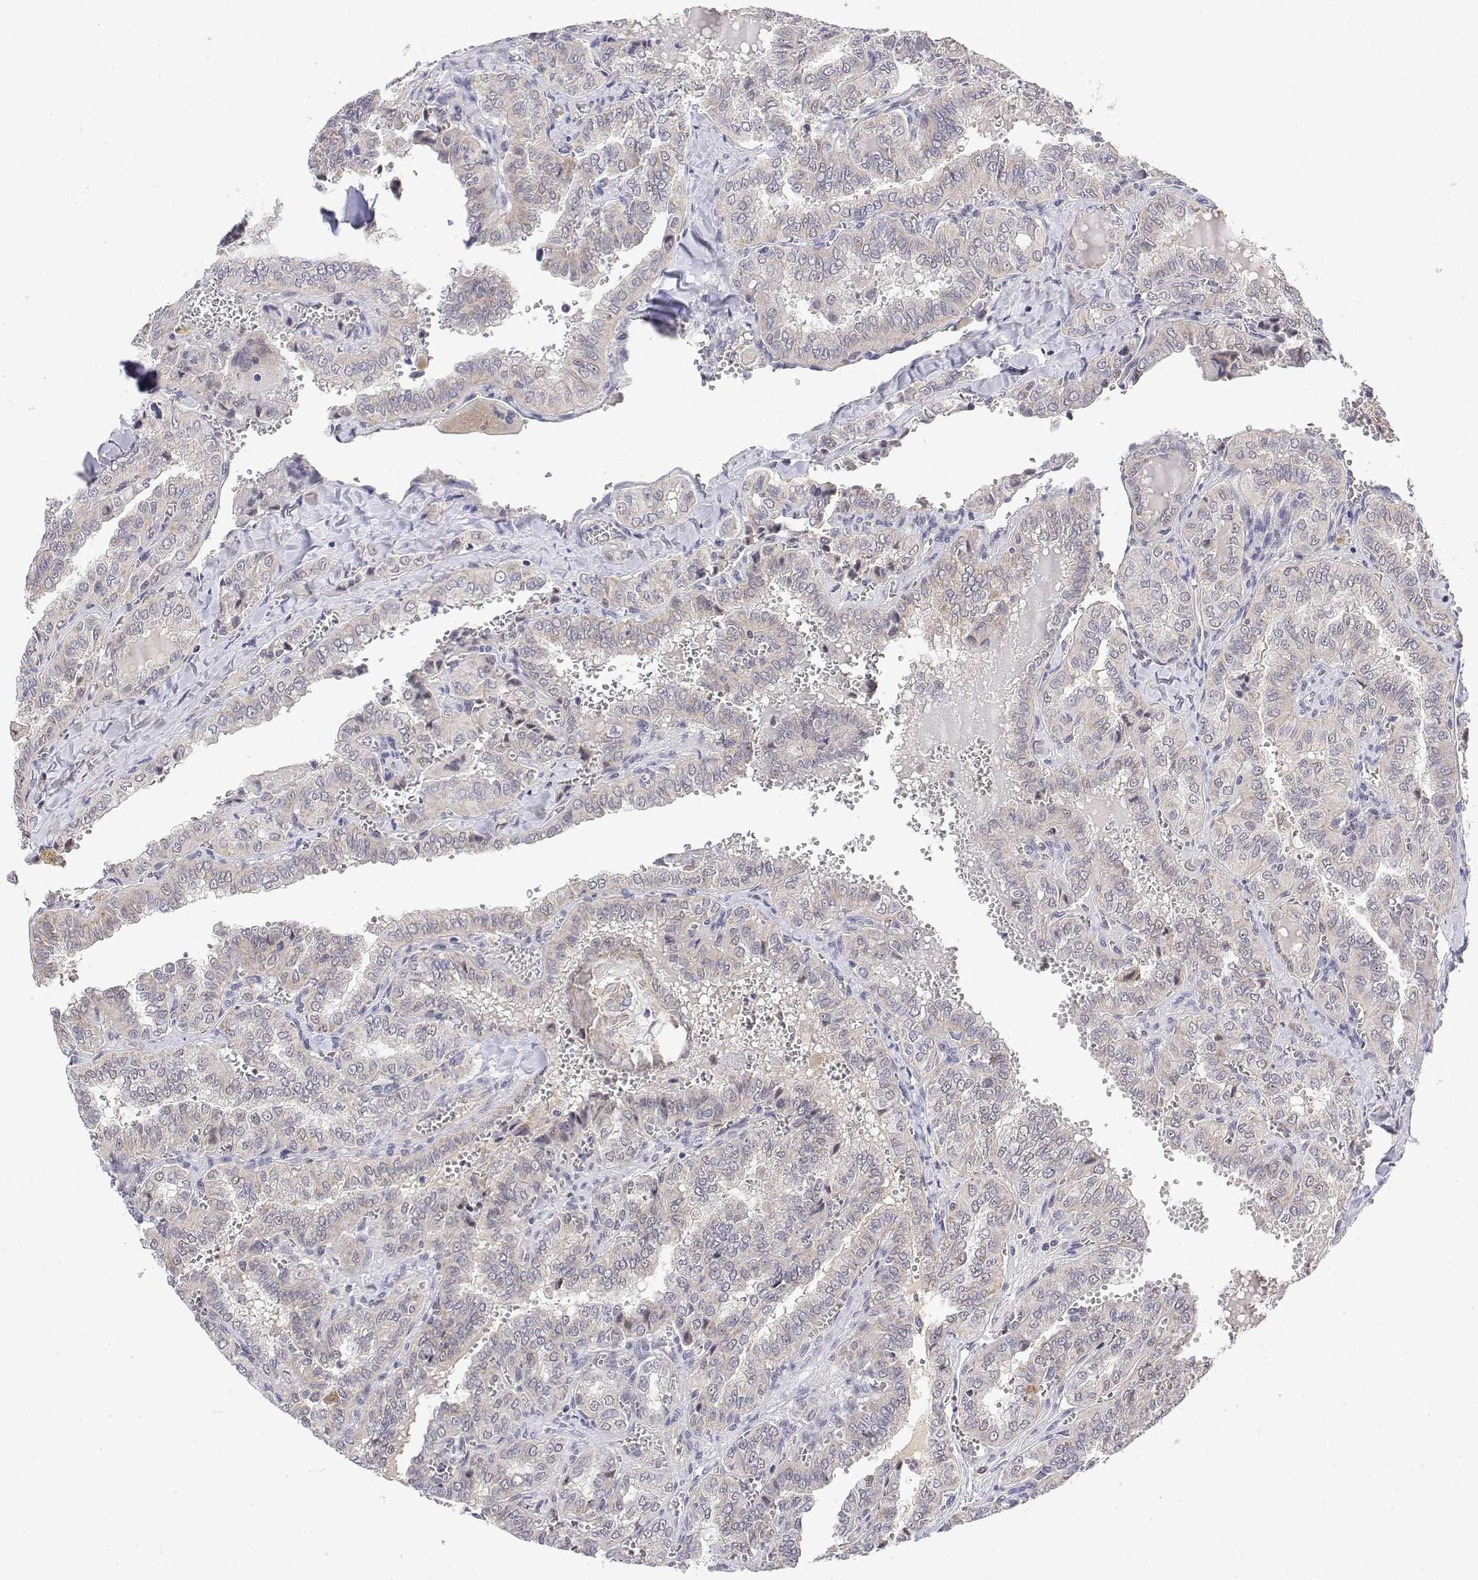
{"staining": {"intensity": "negative", "quantity": "none", "location": "none"}, "tissue": "thyroid cancer", "cell_type": "Tumor cells", "image_type": "cancer", "snomed": [{"axis": "morphology", "description": "Papillary adenocarcinoma, NOS"}, {"axis": "topography", "description": "Thyroid gland"}], "caption": "Human papillary adenocarcinoma (thyroid) stained for a protein using IHC reveals no expression in tumor cells.", "gene": "GADD45GIP1", "patient": {"sex": "female", "age": 41}}